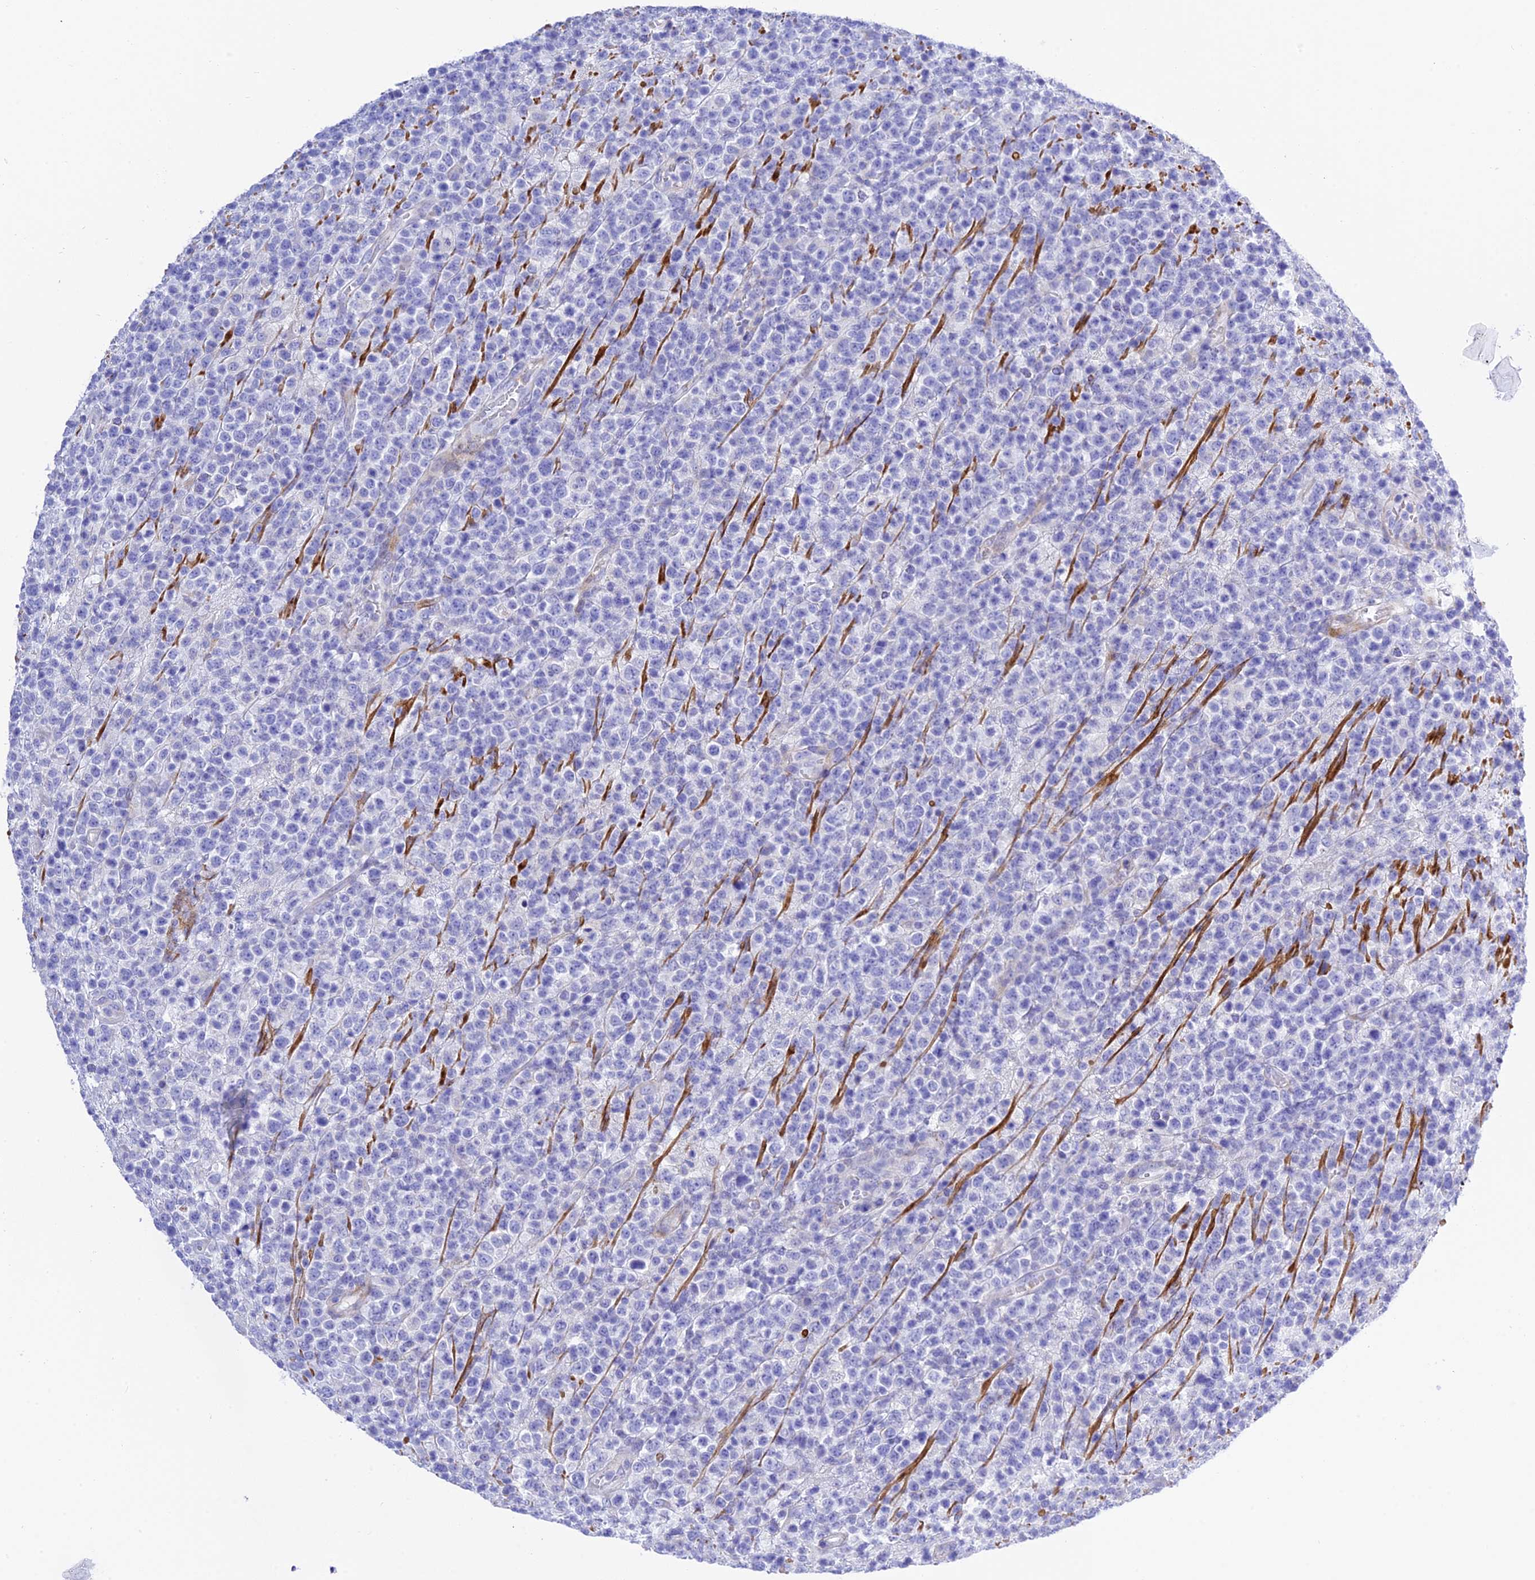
{"staining": {"intensity": "negative", "quantity": "none", "location": "none"}, "tissue": "lymphoma", "cell_type": "Tumor cells", "image_type": "cancer", "snomed": [{"axis": "morphology", "description": "Malignant lymphoma, non-Hodgkin's type, High grade"}, {"axis": "topography", "description": "Colon"}], "caption": "A high-resolution micrograph shows immunohistochemistry staining of lymphoma, which displays no significant positivity in tumor cells.", "gene": "FRA10AC1", "patient": {"sex": "female", "age": 53}}